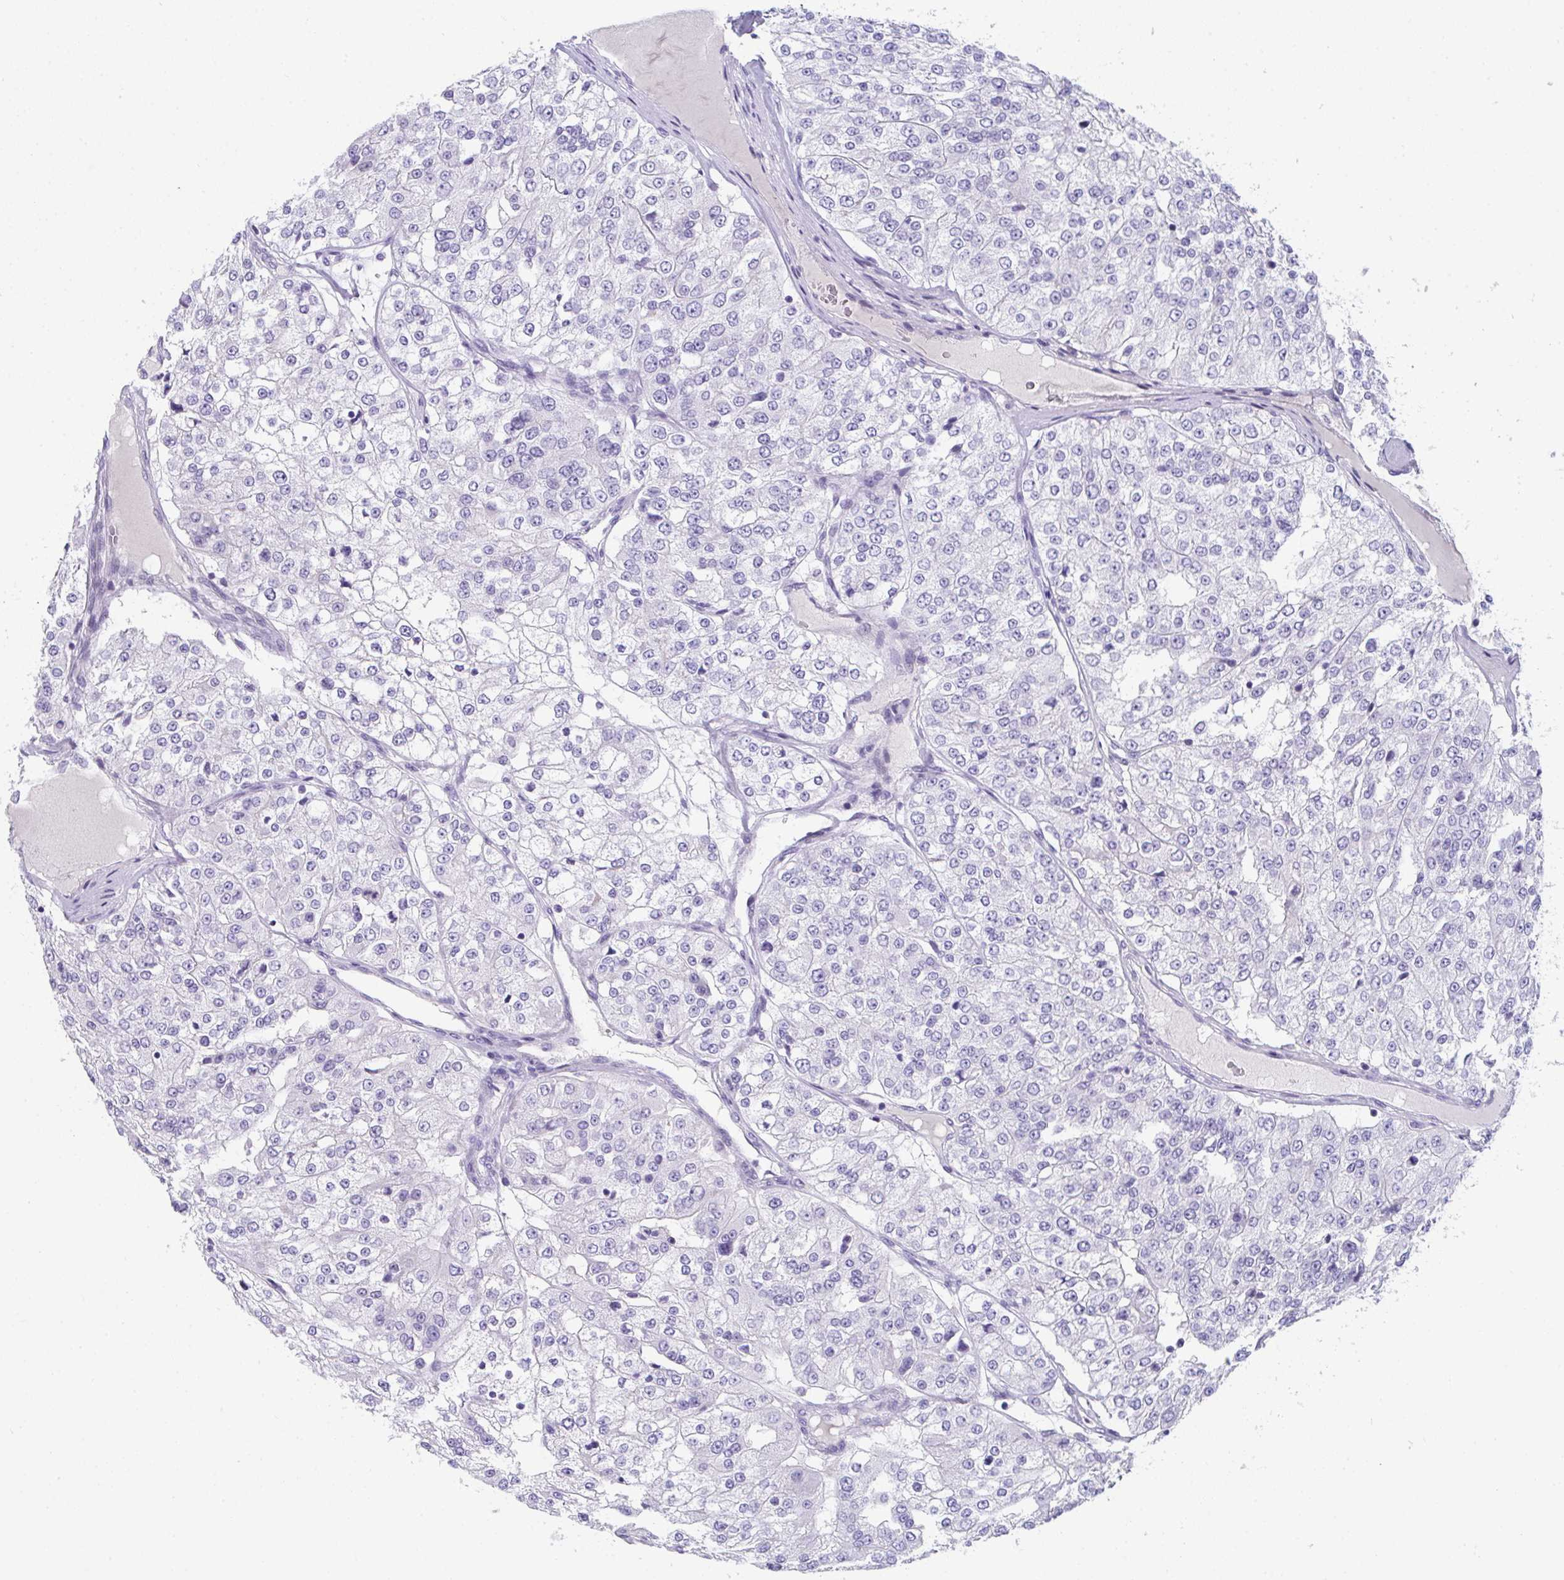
{"staining": {"intensity": "negative", "quantity": "none", "location": "none"}, "tissue": "renal cancer", "cell_type": "Tumor cells", "image_type": "cancer", "snomed": [{"axis": "morphology", "description": "Adenocarcinoma, NOS"}, {"axis": "topography", "description": "Kidney"}], "caption": "This is a photomicrograph of immunohistochemistry (IHC) staining of renal cancer (adenocarcinoma), which shows no staining in tumor cells.", "gene": "TTC30B", "patient": {"sex": "female", "age": 63}}